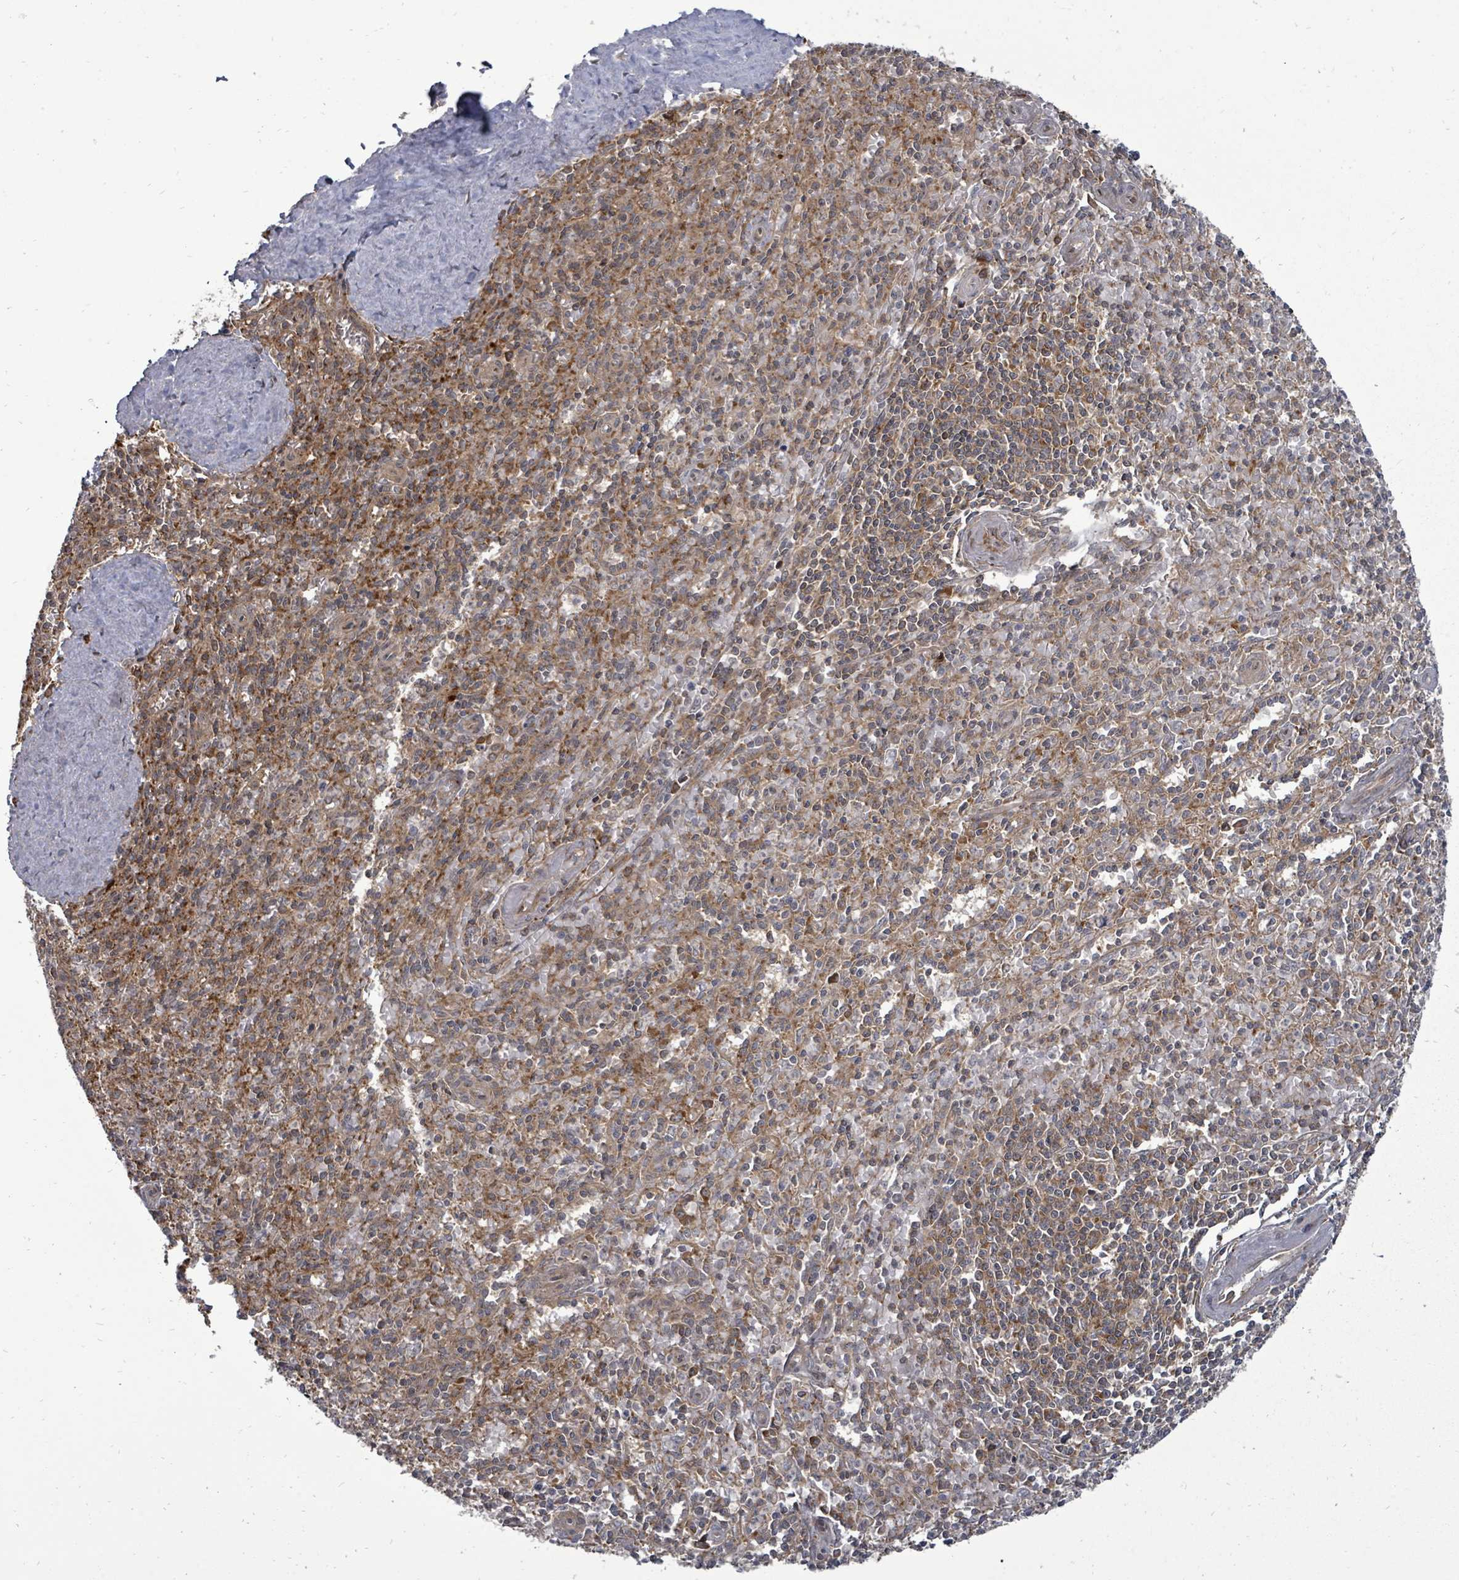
{"staining": {"intensity": "strong", "quantity": "25%-75%", "location": "cytoplasmic/membranous"}, "tissue": "spleen", "cell_type": "Cells in red pulp", "image_type": "normal", "snomed": [{"axis": "morphology", "description": "Normal tissue, NOS"}, {"axis": "topography", "description": "Spleen"}], "caption": "The micrograph displays immunohistochemical staining of benign spleen. There is strong cytoplasmic/membranous staining is appreciated in about 25%-75% of cells in red pulp. Nuclei are stained in blue.", "gene": "EIF3CL", "patient": {"sex": "female", "age": 70}}